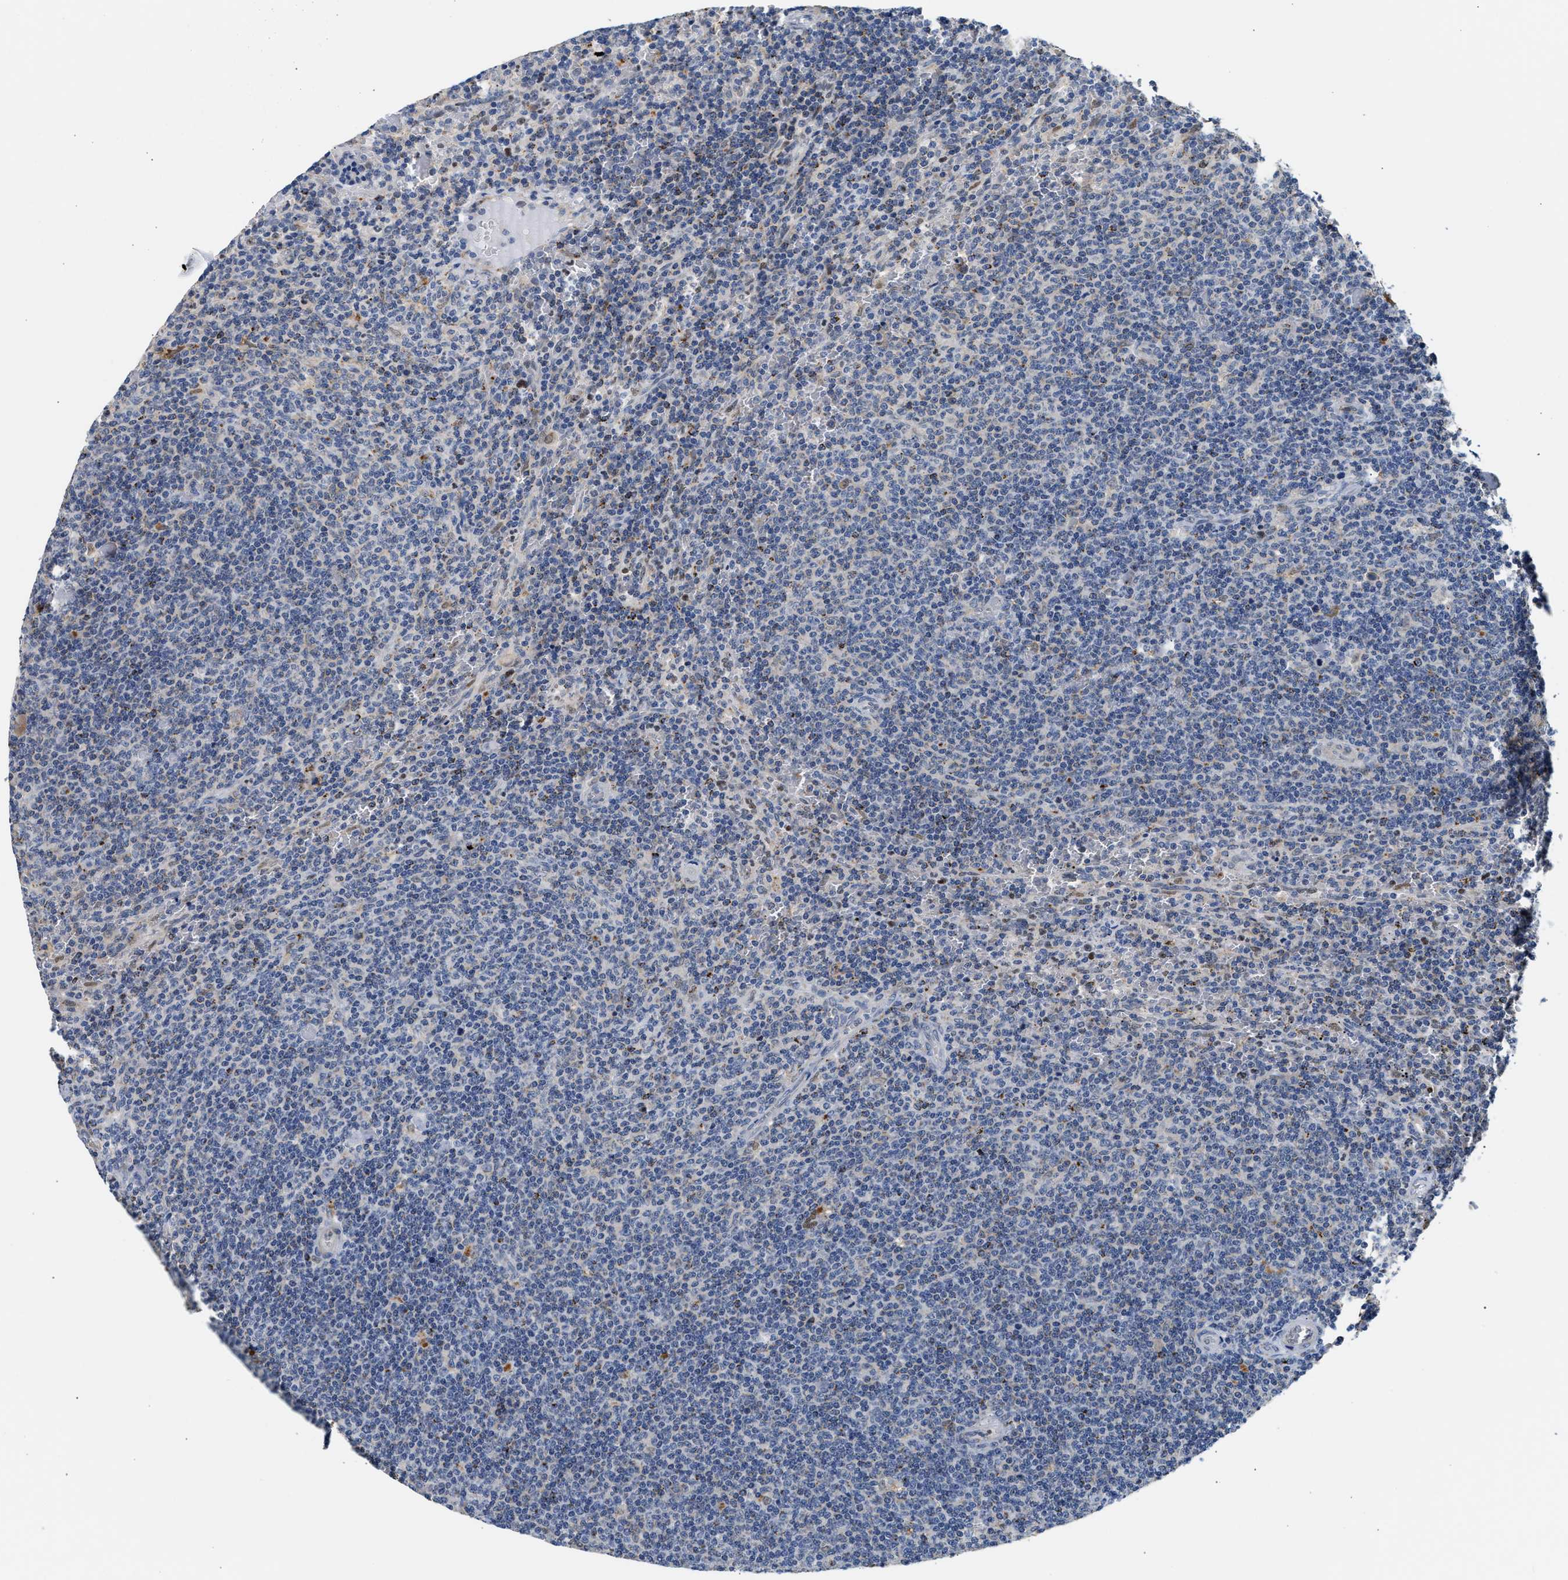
{"staining": {"intensity": "negative", "quantity": "none", "location": "none"}, "tissue": "lymphoma", "cell_type": "Tumor cells", "image_type": "cancer", "snomed": [{"axis": "morphology", "description": "Malignant lymphoma, non-Hodgkin's type, Low grade"}, {"axis": "topography", "description": "Spleen"}], "caption": "Tumor cells are negative for brown protein staining in malignant lymphoma, non-Hodgkin's type (low-grade). (Immunohistochemistry (ihc), brightfield microscopy, high magnification).", "gene": "PPM1L", "patient": {"sex": "female", "age": 50}}